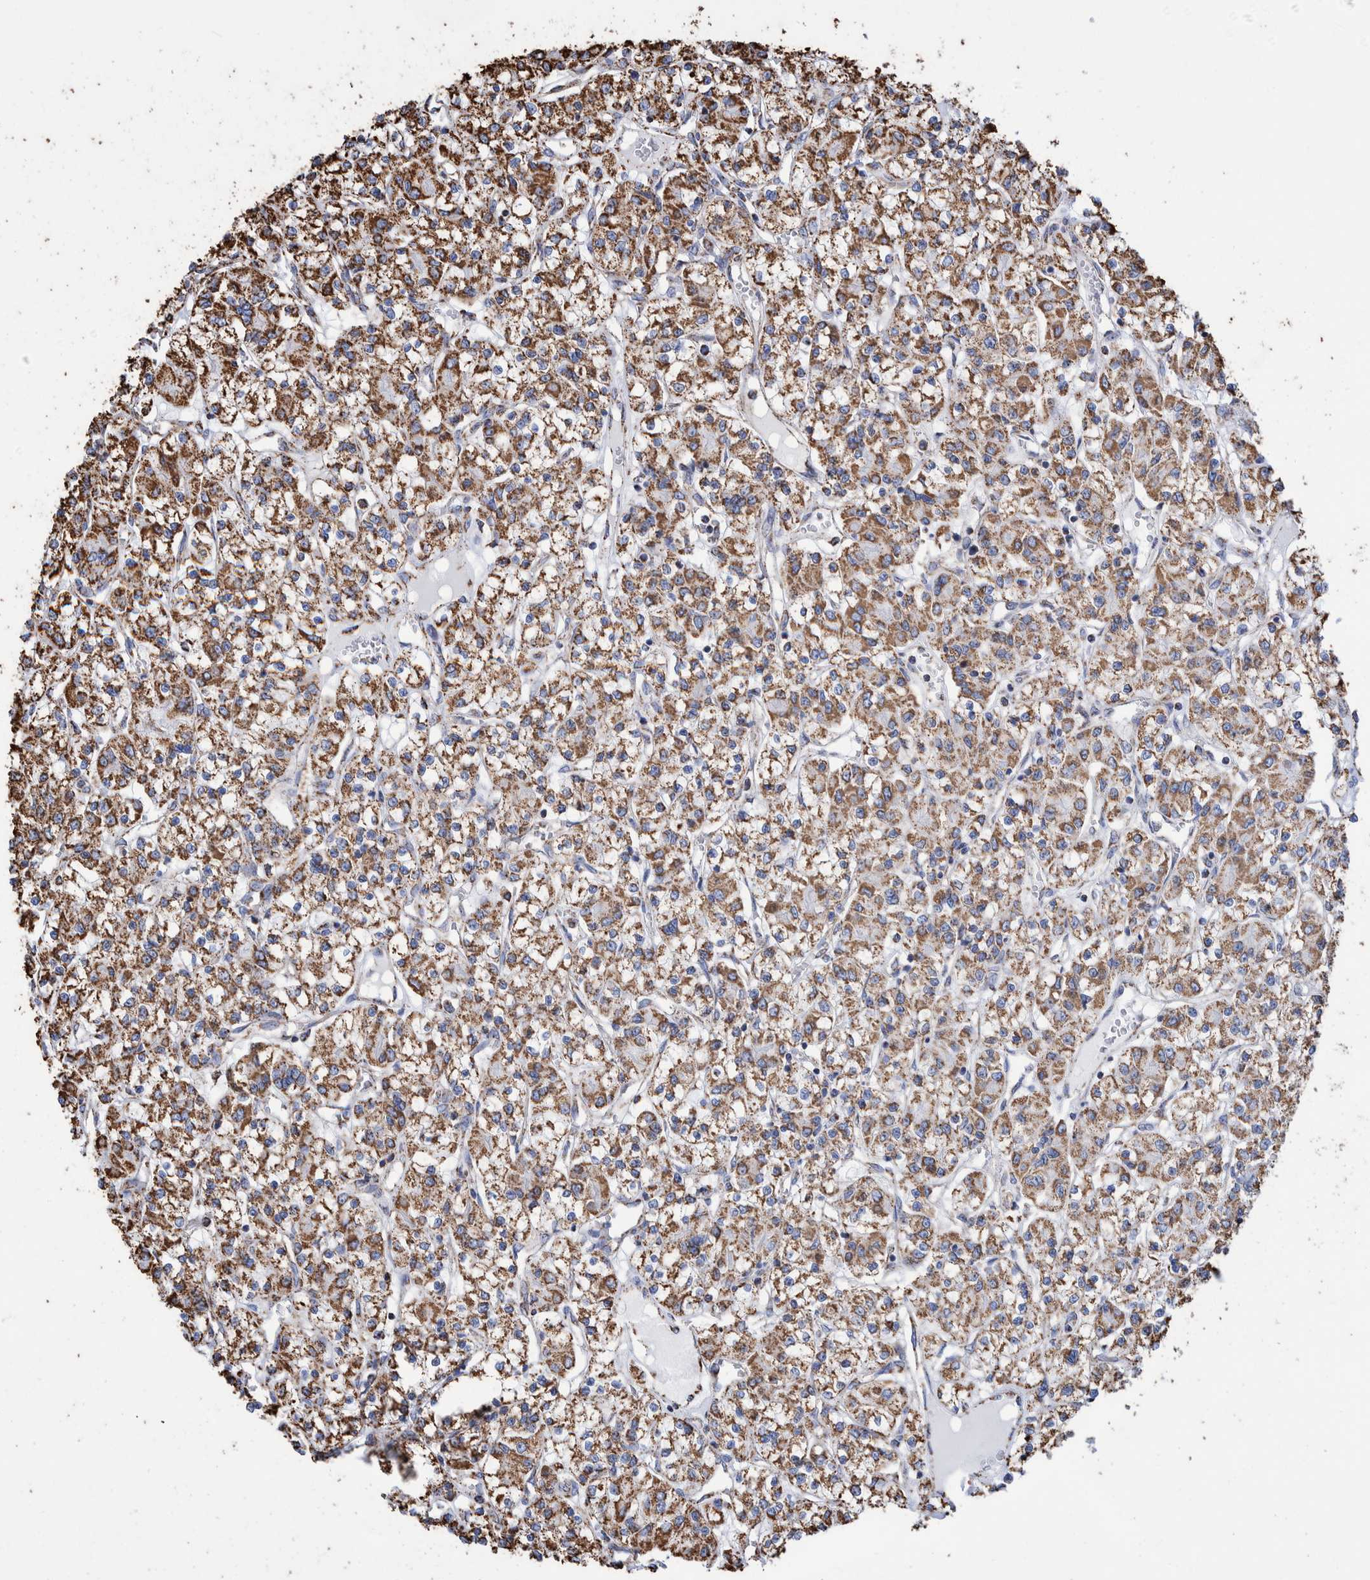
{"staining": {"intensity": "strong", "quantity": ">75%", "location": "cytoplasmic/membranous"}, "tissue": "renal cancer", "cell_type": "Tumor cells", "image_type": "cancer", "snomed": [{"axis": "morphology", "description": "Adenocarcinoma, NOS"}, {"axis": "topography", "description": "Kidney"}], "caption": "A high-resolution micrograph shows immunohistochemistry (IHC) staining of renal cancer, which exhibits strong cytoplasmic/membranous positivity in about >75% of tumor cells.", "gene": "VPS26C", "patient": {"sex": "female", "age": 59}}